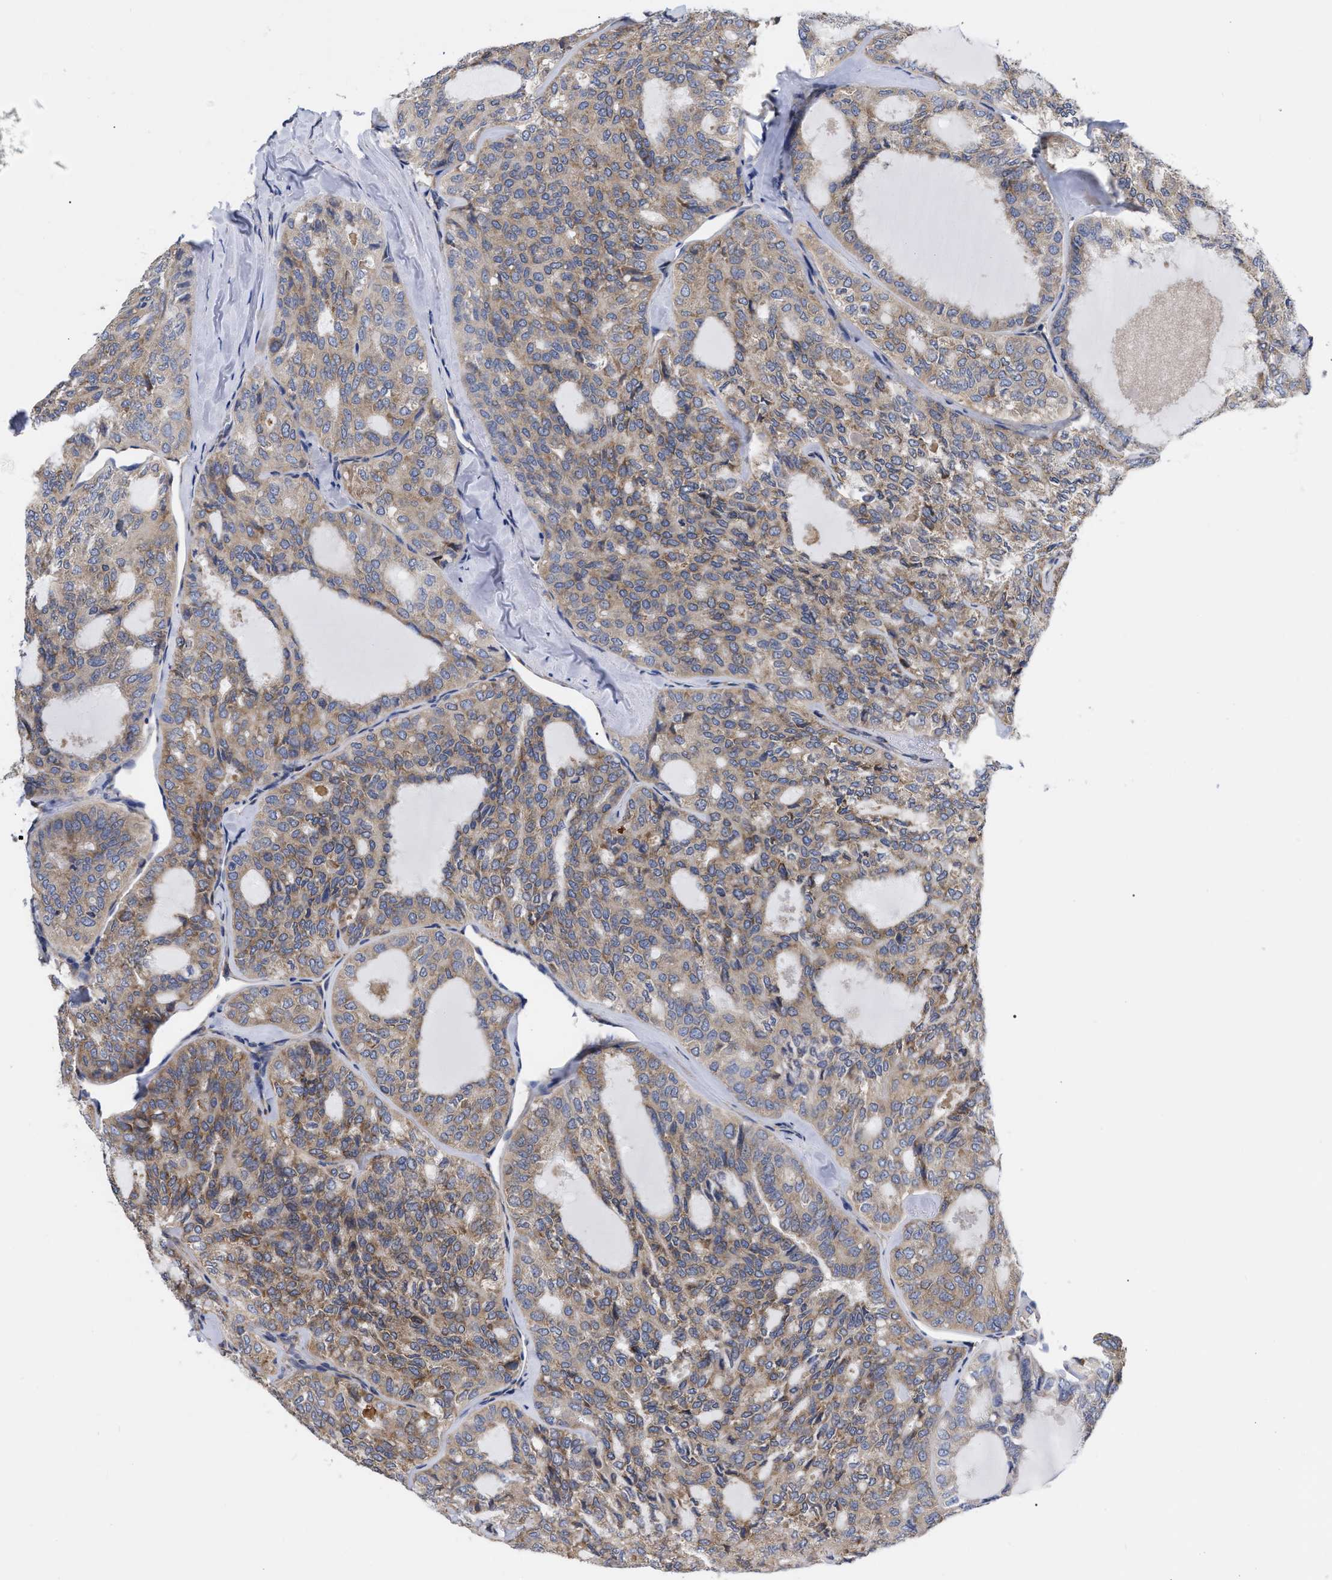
{"staining": {"intensity": "moderate", "quantity": ">75%", "location": "cytoplasmic/membranous"}, "tissue": "thyroid cancer", "cell_type": "Tumor cells", "image_type": "cancer", "snomed": [{"axis": "morphology", "description": "Follicular adenoma carcinoma, NOS"}, {"axis": "topography", "description": "Thyroid gland"}], "caption": "A brown stain shows moderate cytoplasmic/membranous staining of a protein in thyroid follicular adenoma carcinoma tumor cells.", "gene": "CFAP298", "patient": {"sex": "male", "age": 75}}